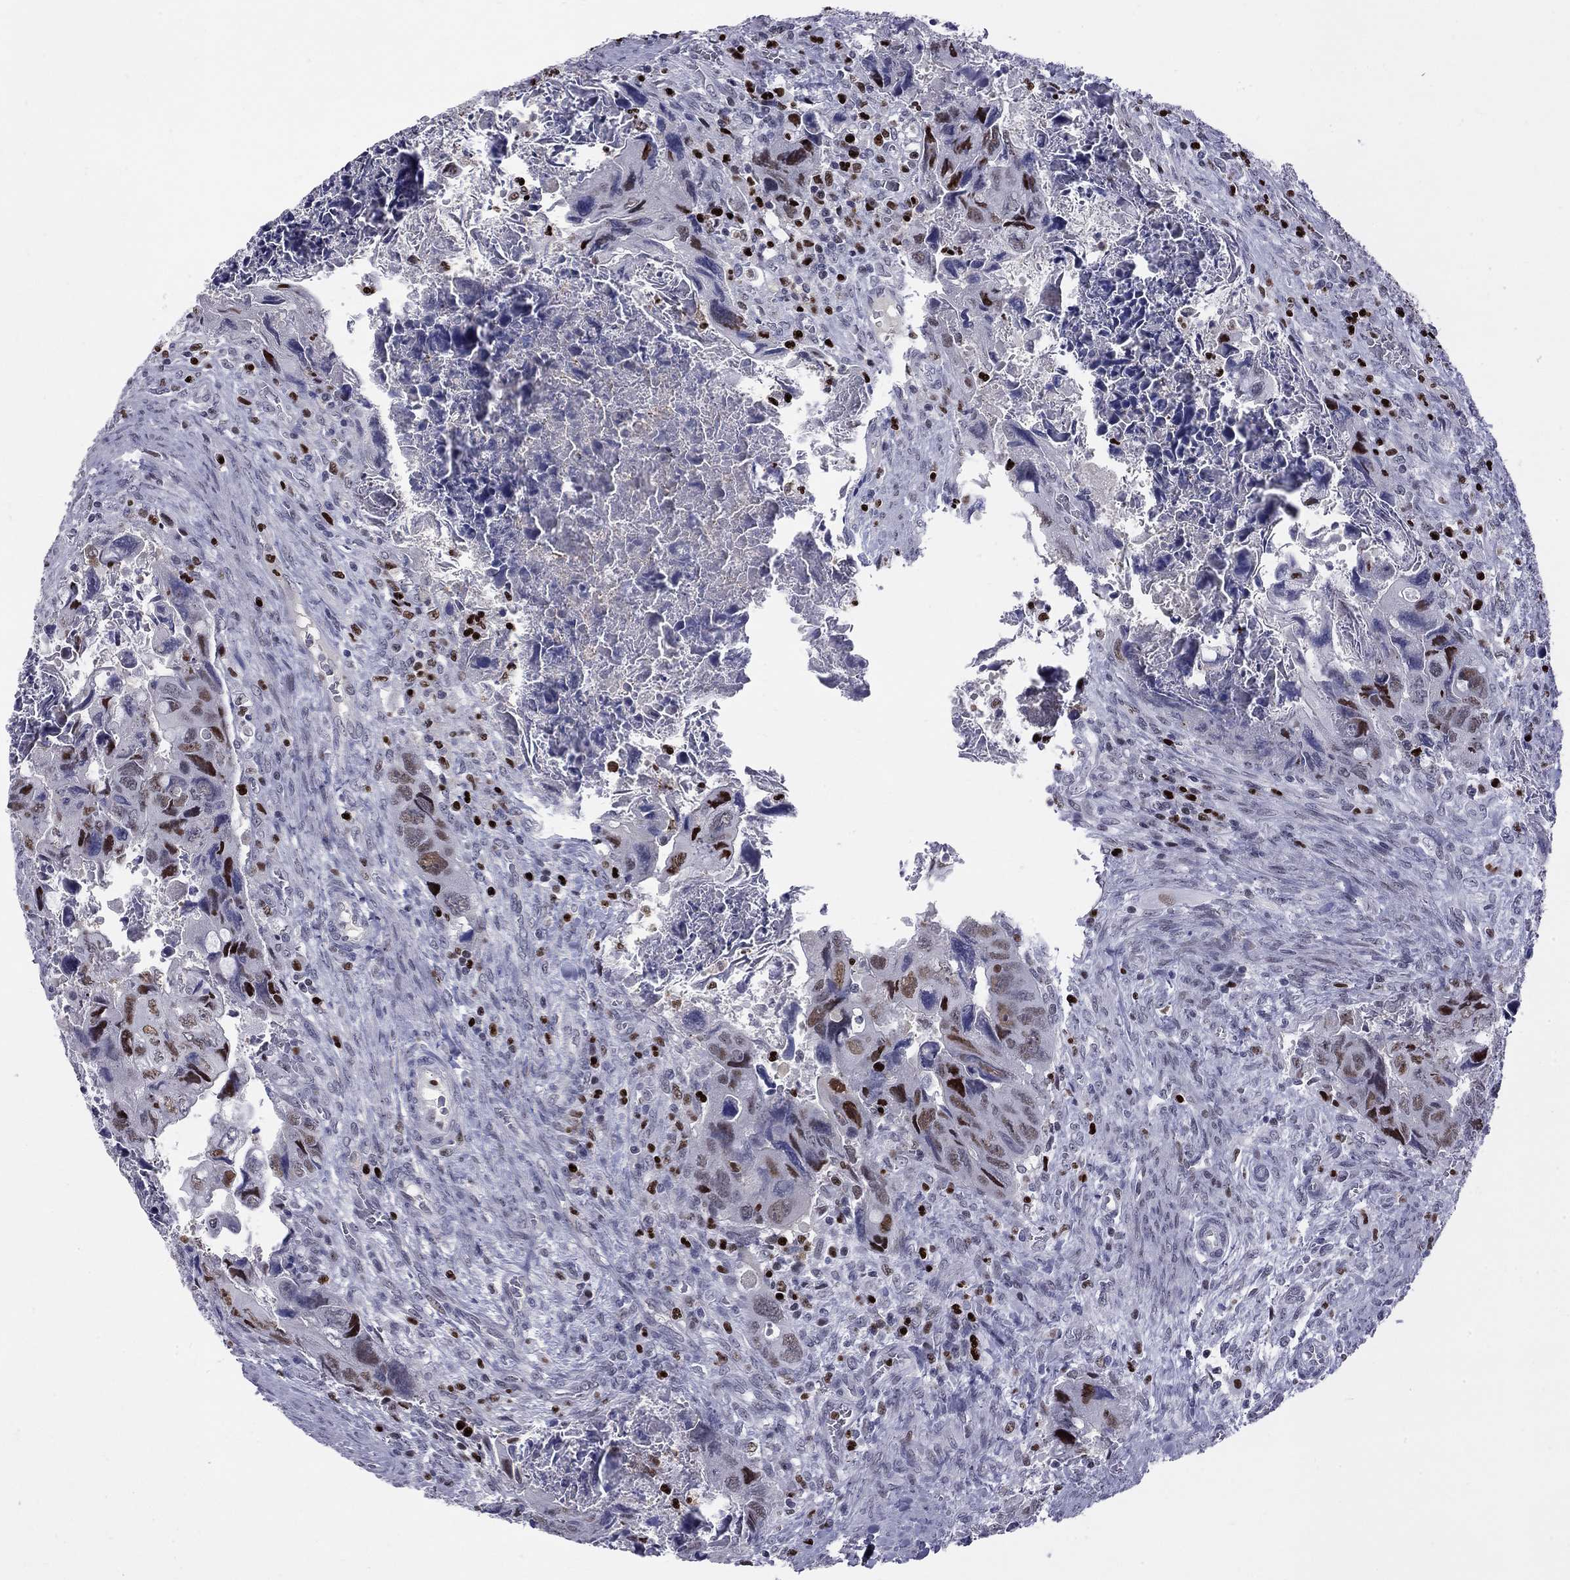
{"staining": {"intensity": "strong", "quantity": "25%-75%", "location": "nuclear"}, "tissue": "colorectal cancer", "cell_type": "Tumor cells", "image_type": "cancer", "snomed": [{"axis": "morphology", "description": "Adenocarcinoma, NOS"}, {"axis": "topography", "description": "Rectum"}], "caption": "Protein expression analysis of human adenocarcinoma (colorectal) reveals strong nuclear positivity in about 25%-75% of tumor cells.", "gene": "PCGF3", "patient": {"sex": "male", "age": 62}}